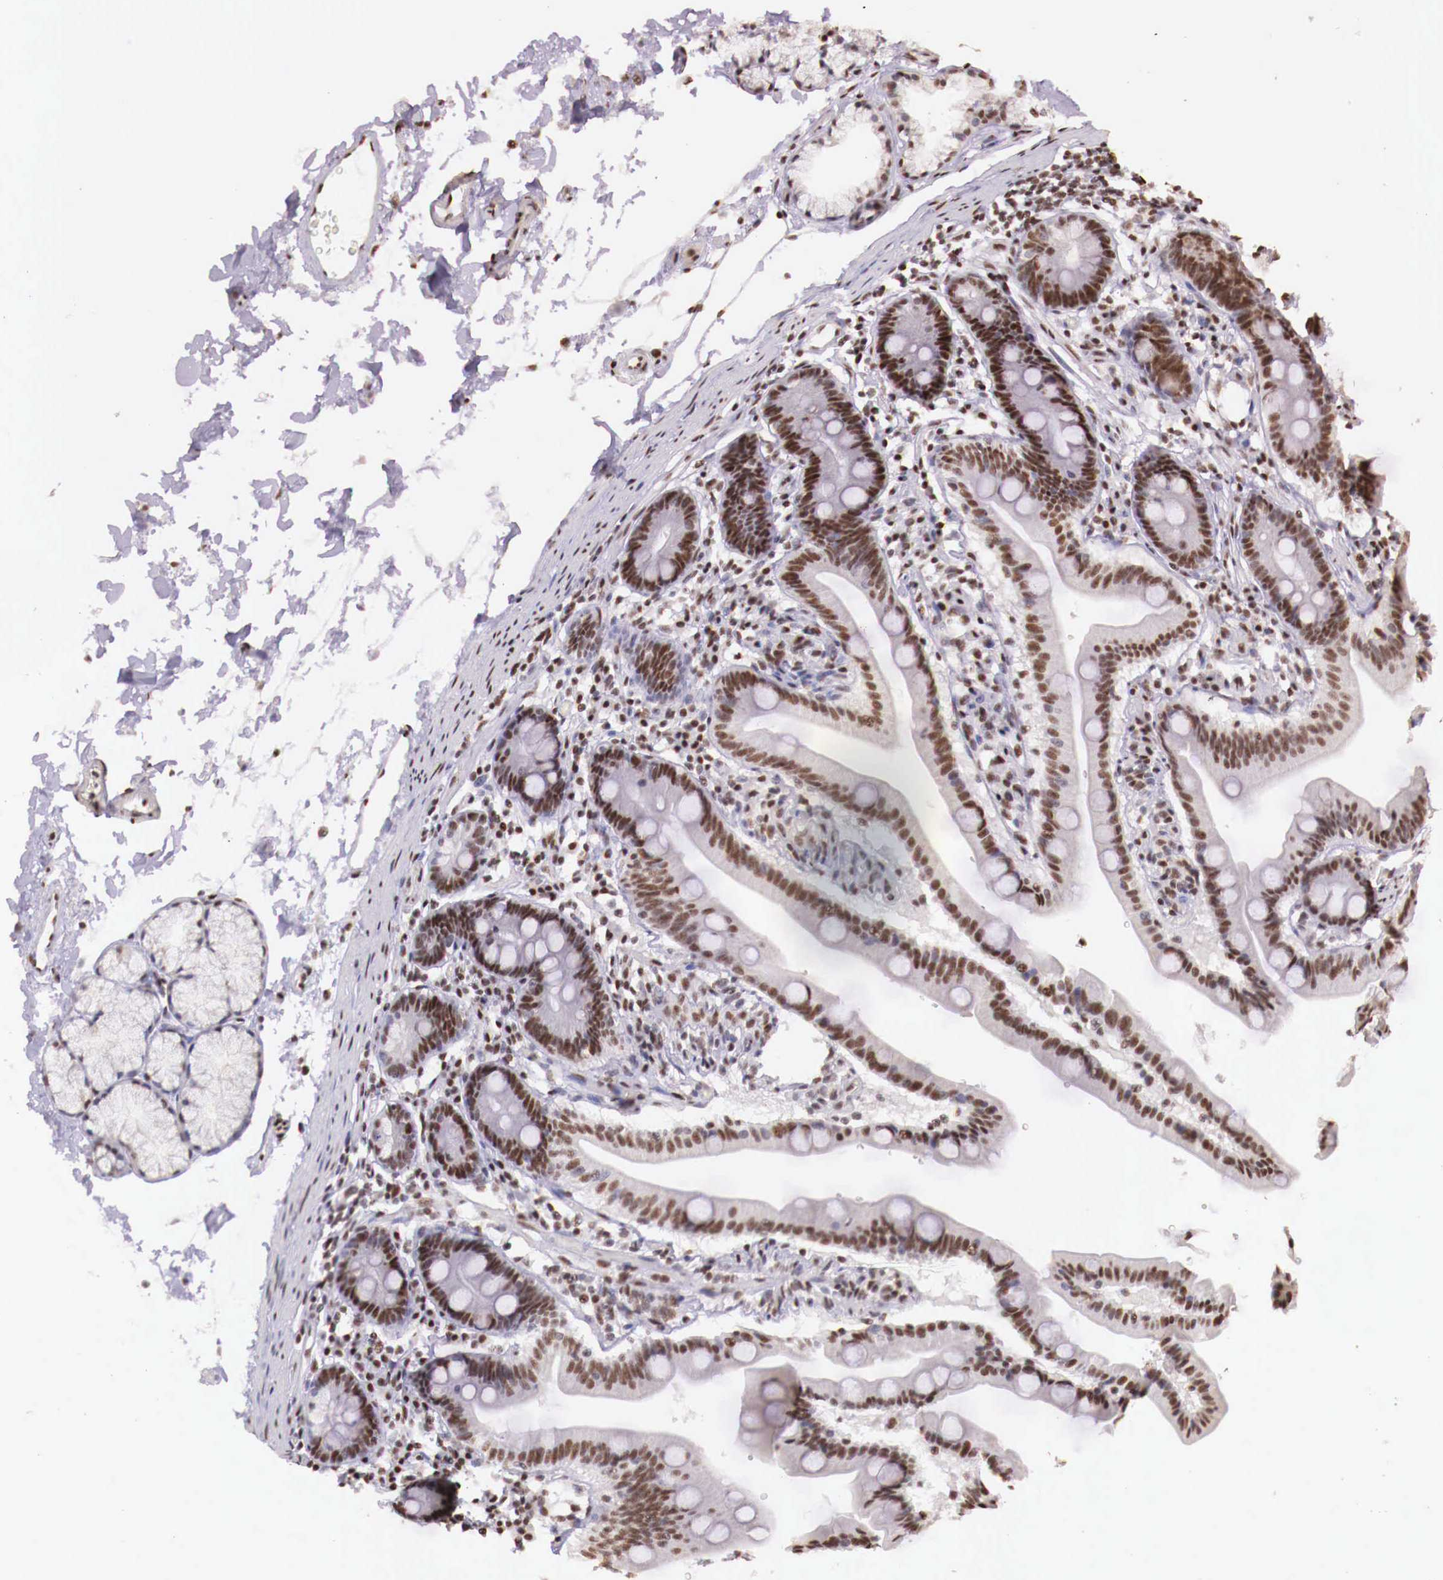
{"staining": {"intensity": "moderate", "quantity": ">75%", "location": "nuclear"}, "tissue": "duodenum", "cell_type": "Glandular cells", "image_type": "normal", "snomed": [{"axis": "morphology", "description": "Normal tissue, NOS"}, {"axis": "topography", "description": "Duodenum"}], "caption": "Unremarkable duodenum displays moderate nuclear positivity in about >75% of glandular cells, visualized by immunohistochemistry.", "gene": "SP1", "patient": {"sex": "female", "age": 77}}